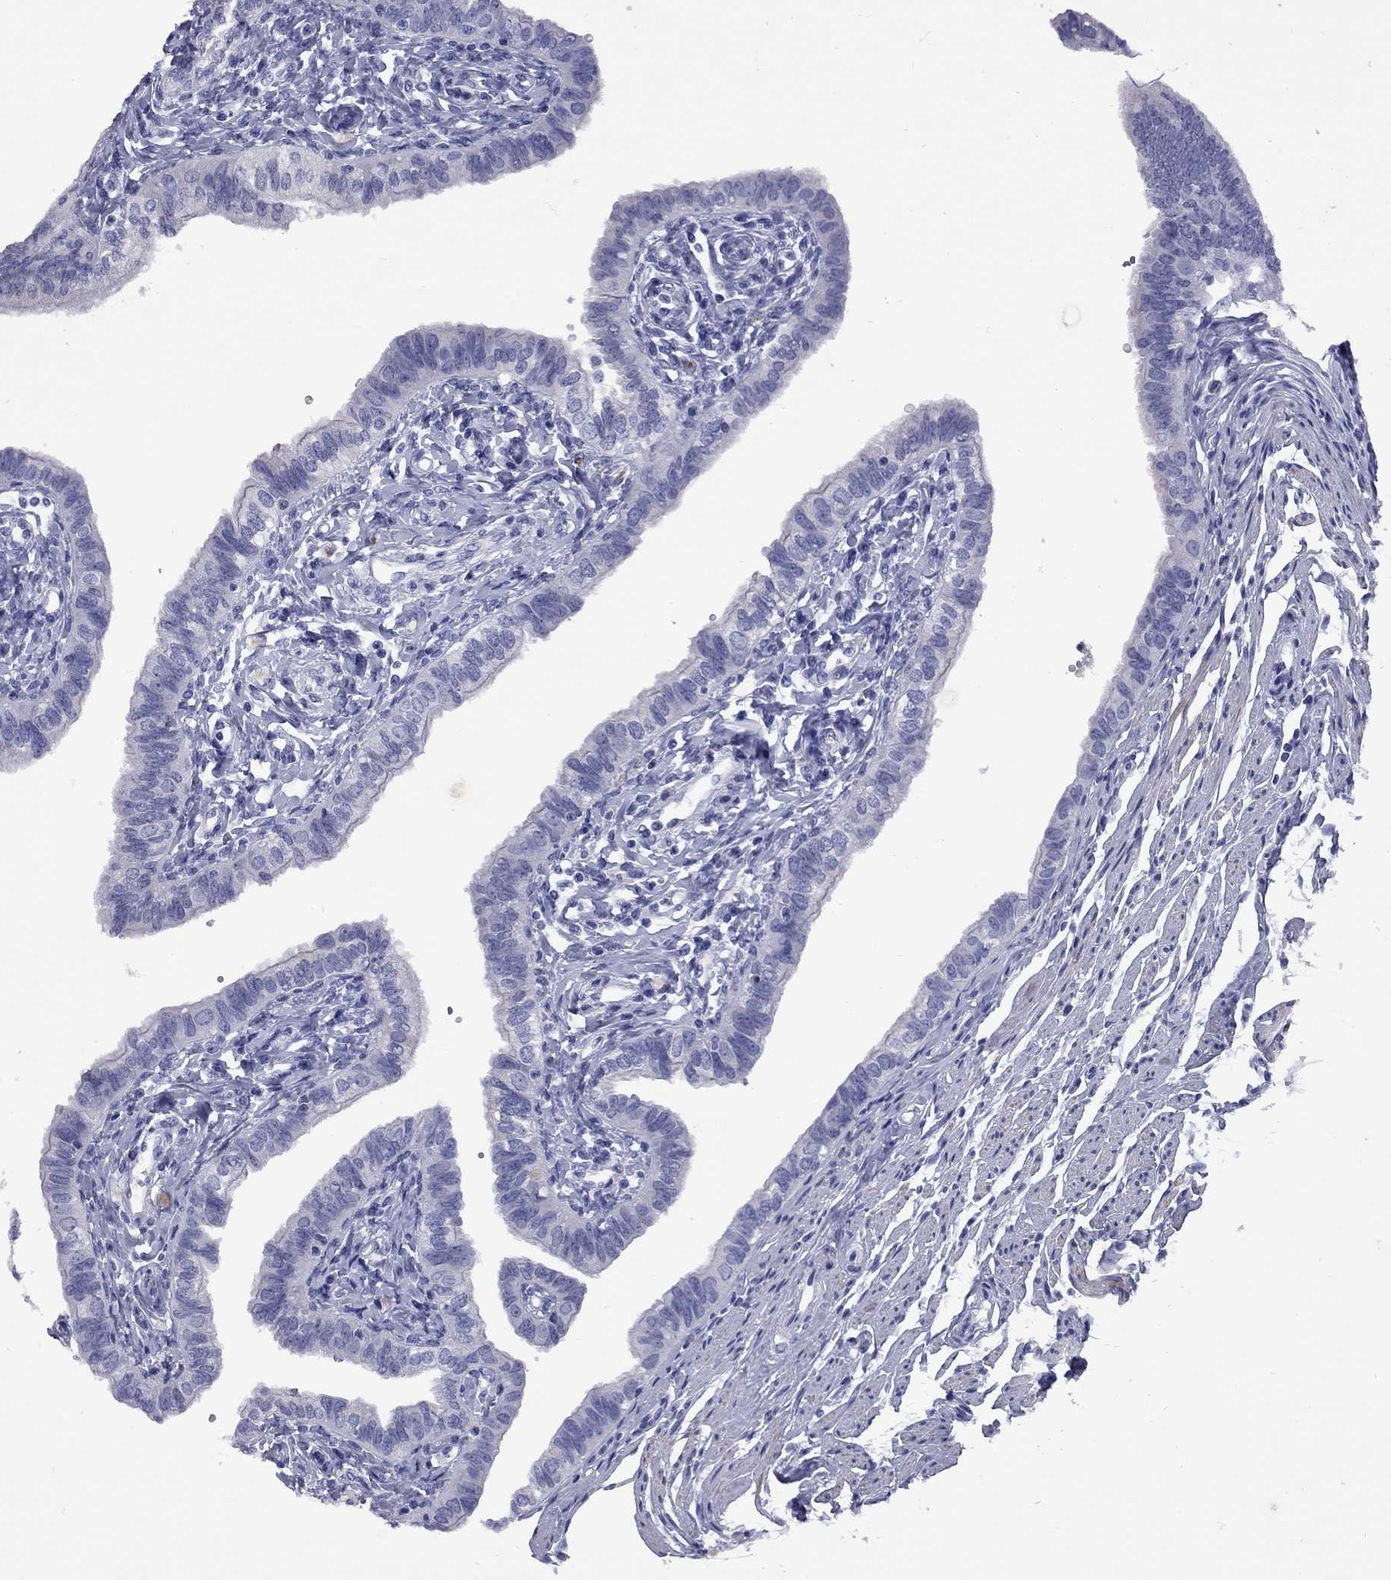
{"staining": {"intensity": "negative", "quantity": "none", "location": "none"}, "tissue": "fallopian tube", "cell_type": "Glandular cells", "image_type": "normal", "snomed": [{"axis": "morphology", "description": "Normal tissue, NOS"}, {"axis": "topography", "description": "Fallopian tube"}], "caption": "An IHC image of unremarkable fallopian tube is shown. There is no staining in glandular cells of fallopian tube. The staining is performed using DAB brown chromogen with nuclei counter-stained in using hematoxylin.", "gene": "EPPIN", "patient": {"sex": "female", "age": 54}}